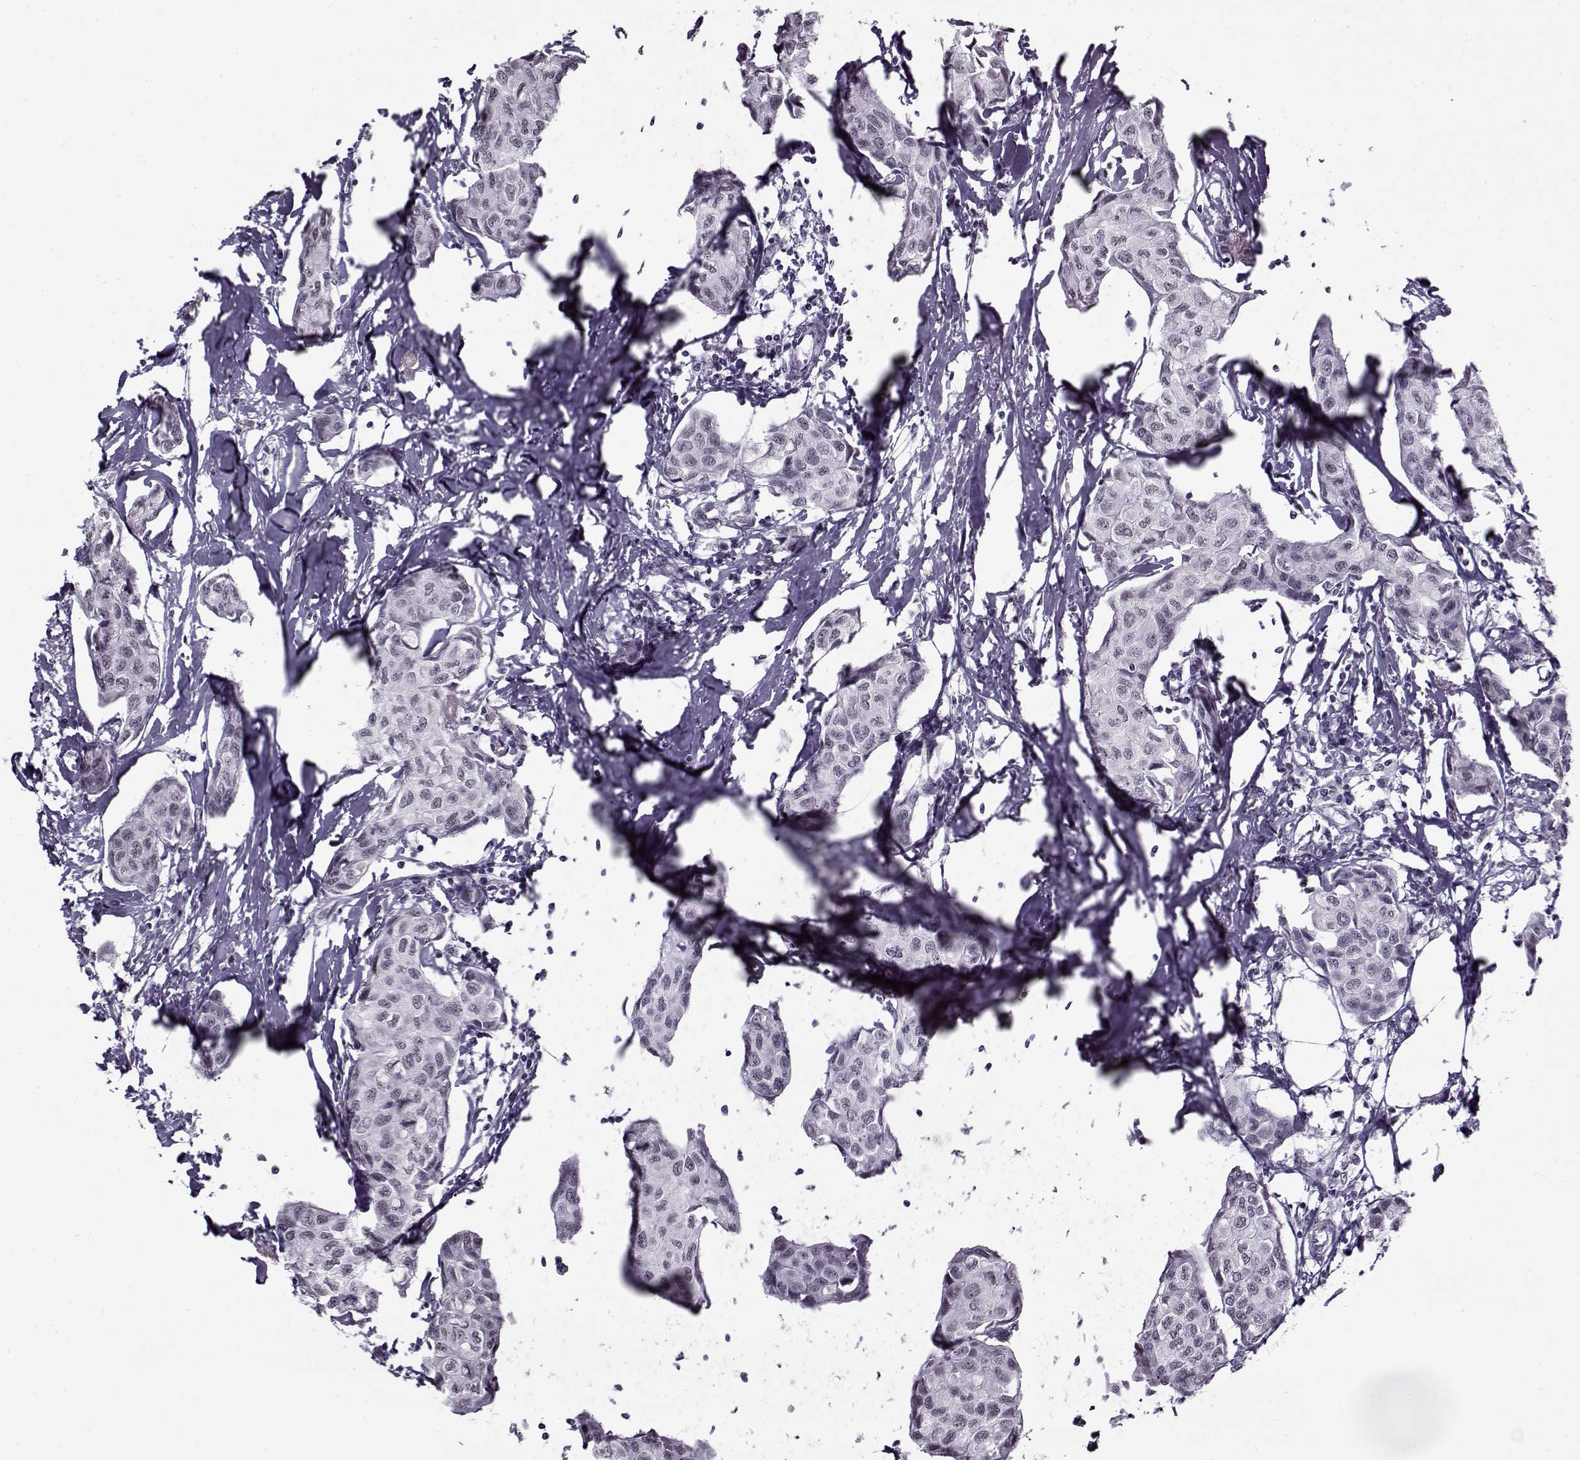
{"staining": {"intensity": "negative", "quantity": "none", "location": "none"}, "tissue": "breast cancer", "cell_type": "Tumor cells", "image_type": "cancer", "snomed": [{"axis": "morphology", "description": "Duct carcinoma"}, {"axis": "topography", "description": "Breast"}], "caption": "The micrograph exhibits no staining of tumor cells in breast cancer (intraductal carcinoma).", "gene": "PRMT8", "patient": {"sex": "female", "age": 80}}